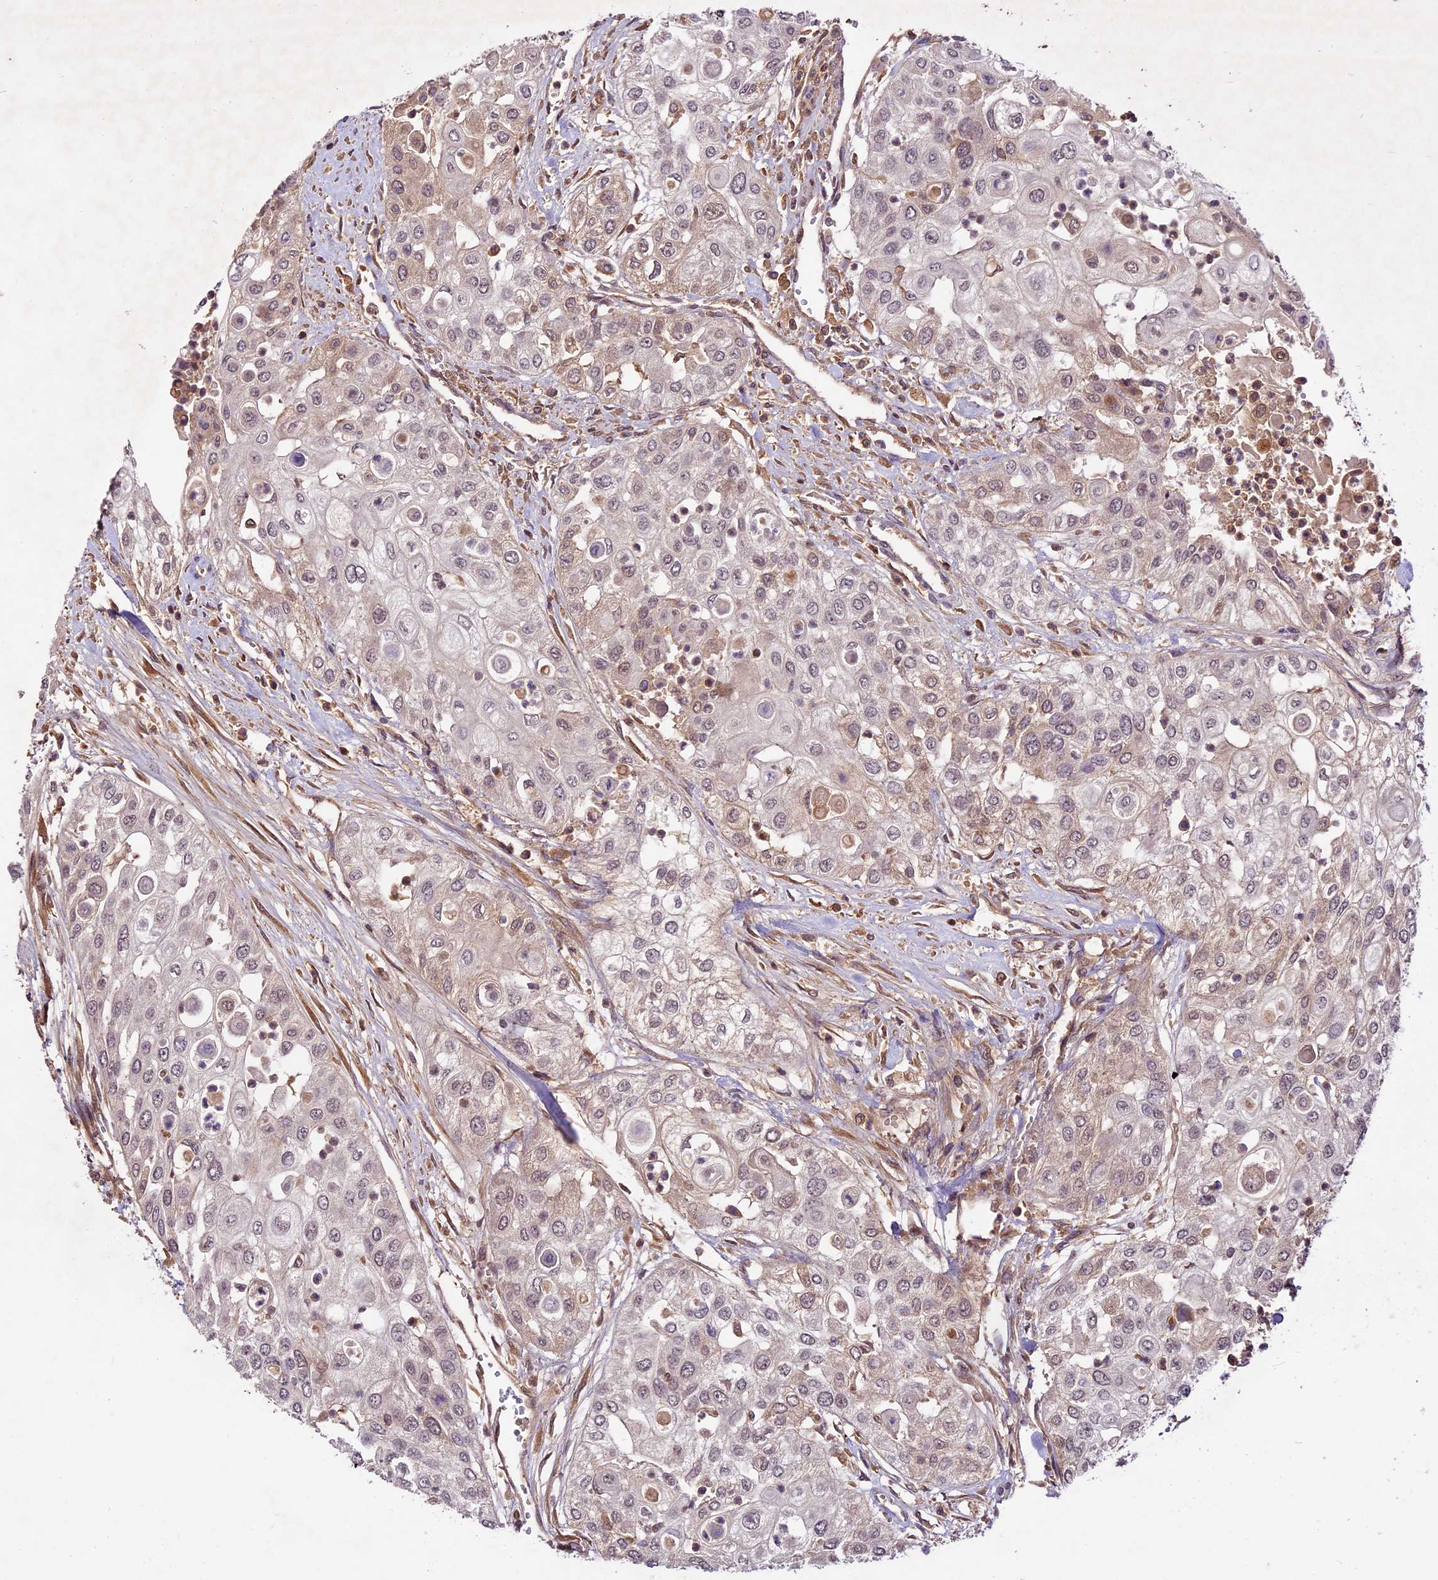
{"staining": {"intensity": "weak", "quantity": "<25%", "location": "cytoplasmic/membranous,nuclear"}, "tissue": "urothelial cancer", "cell_type": "Tumor cells", "image_type": "cancer", "snomed": [{"axis": "morphology", "description": "Urothelial carcinoma, High grade"}, {"axis": "topography", "description": "Urinary bladder"}], "caption": "The micrograph demonstrates no significant expression in tumor cells of urothelial carcinoma (high-grade). The staining was performed using DAB (3,3'-diaminobenzidine) to visualize the protein expression in brown, while the nuclei were stained in blue with hematoxylin (Magnification: 20x).", "gene": "ATP10A", "patient": {"sex": "female", "age": 79}}